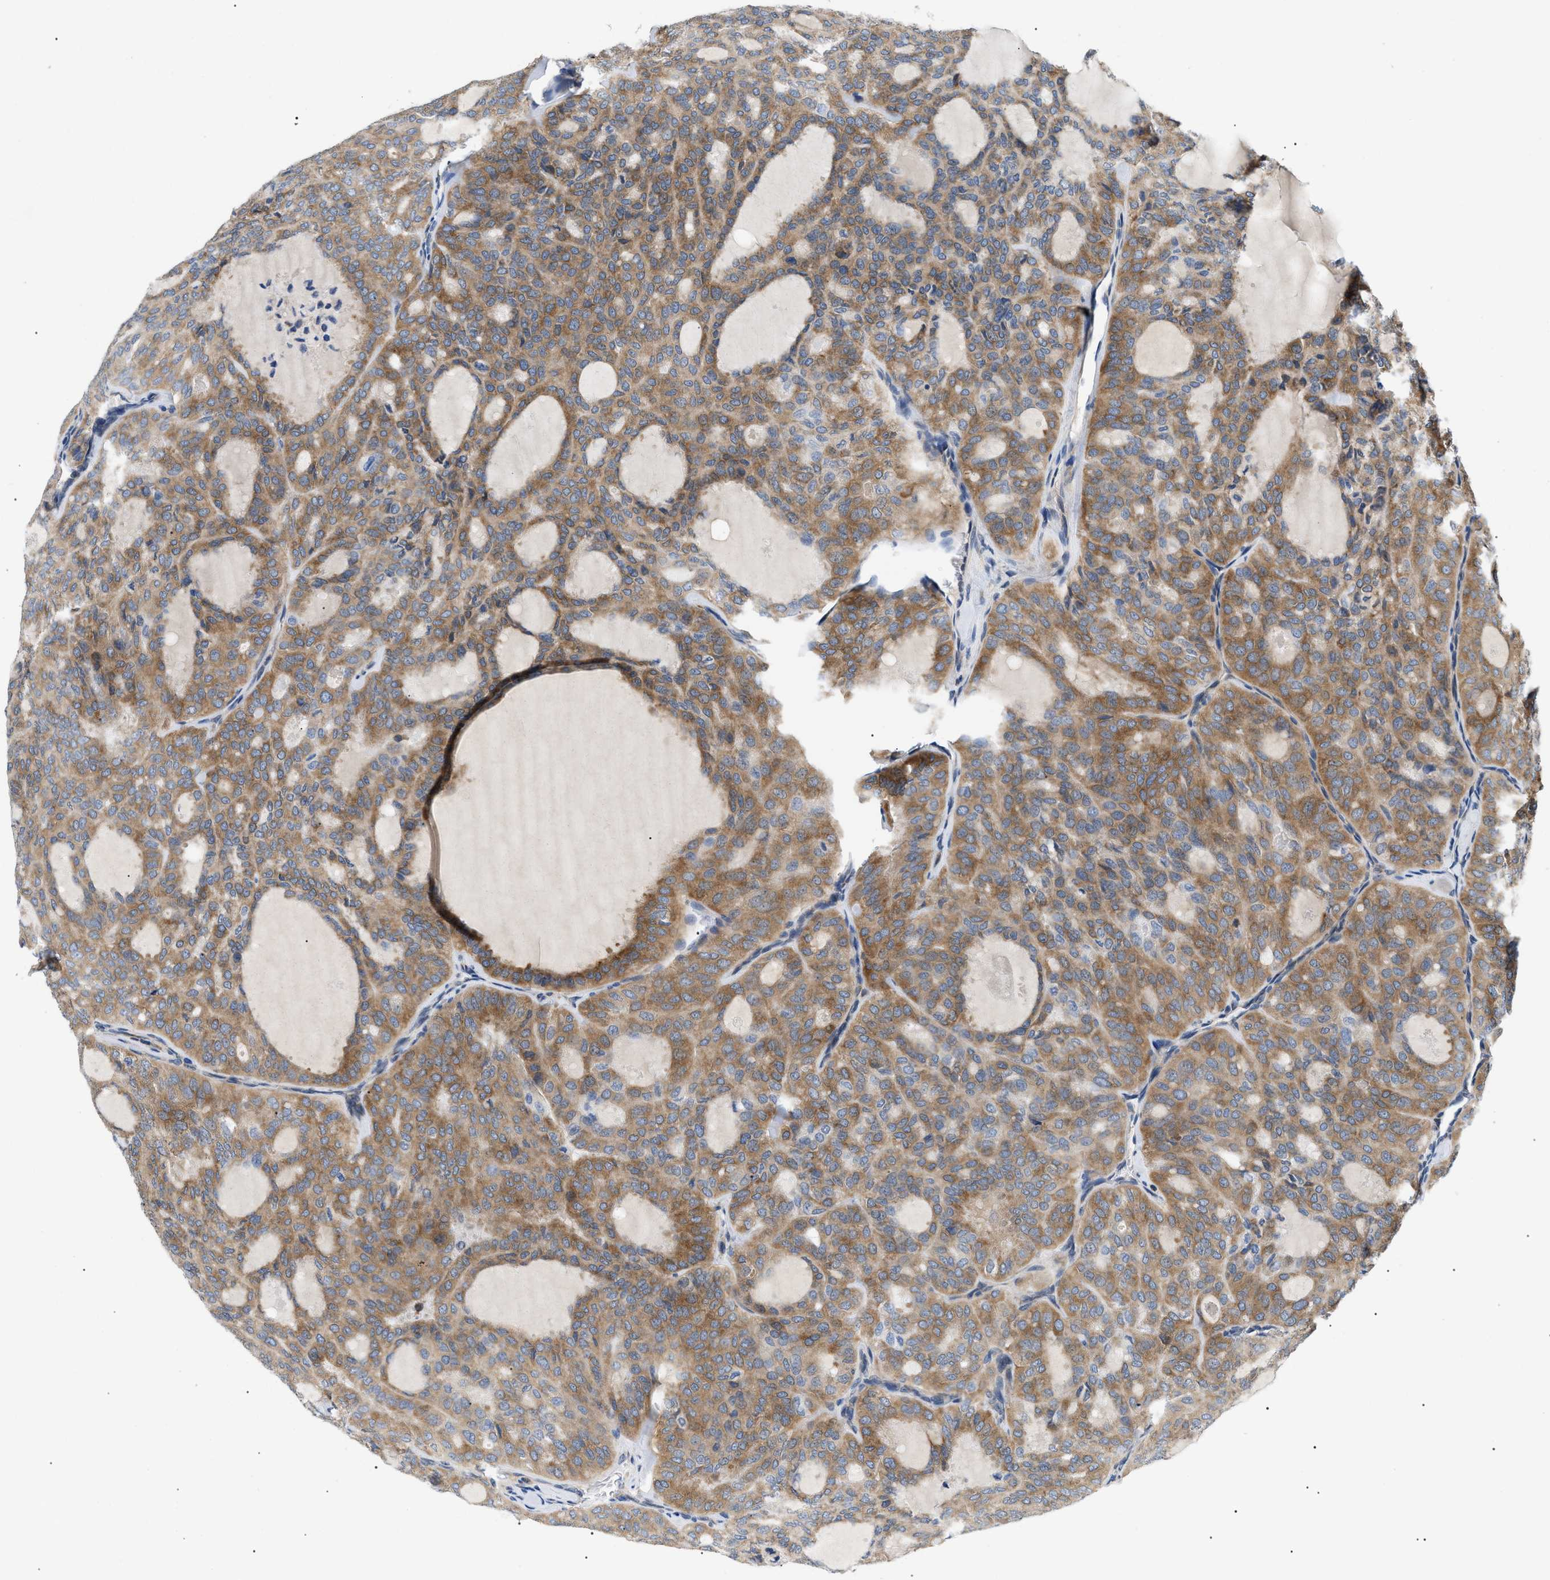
{"staining": {"intensity": "moderate", "quantity": ">75%", "location": "cytoplasmic/membranous"}, "tissue": "thyroid cancer", "cell_type": "Tumor cells", "image_type": "cancer", "snomed": [{"axis": "morphology", "description": "Follicular adenoma carcinoma, NOS"}, {"axis": "topography", "description": "Thyroid gland"}], "caption": "This is a histology image of IHC staining of thyroid cancer, which shows moderate expression in the cytoplasmic/membranous of tumor cells.", "gene": "DERL1", "patient": {"sex": "male", "age": 75}}